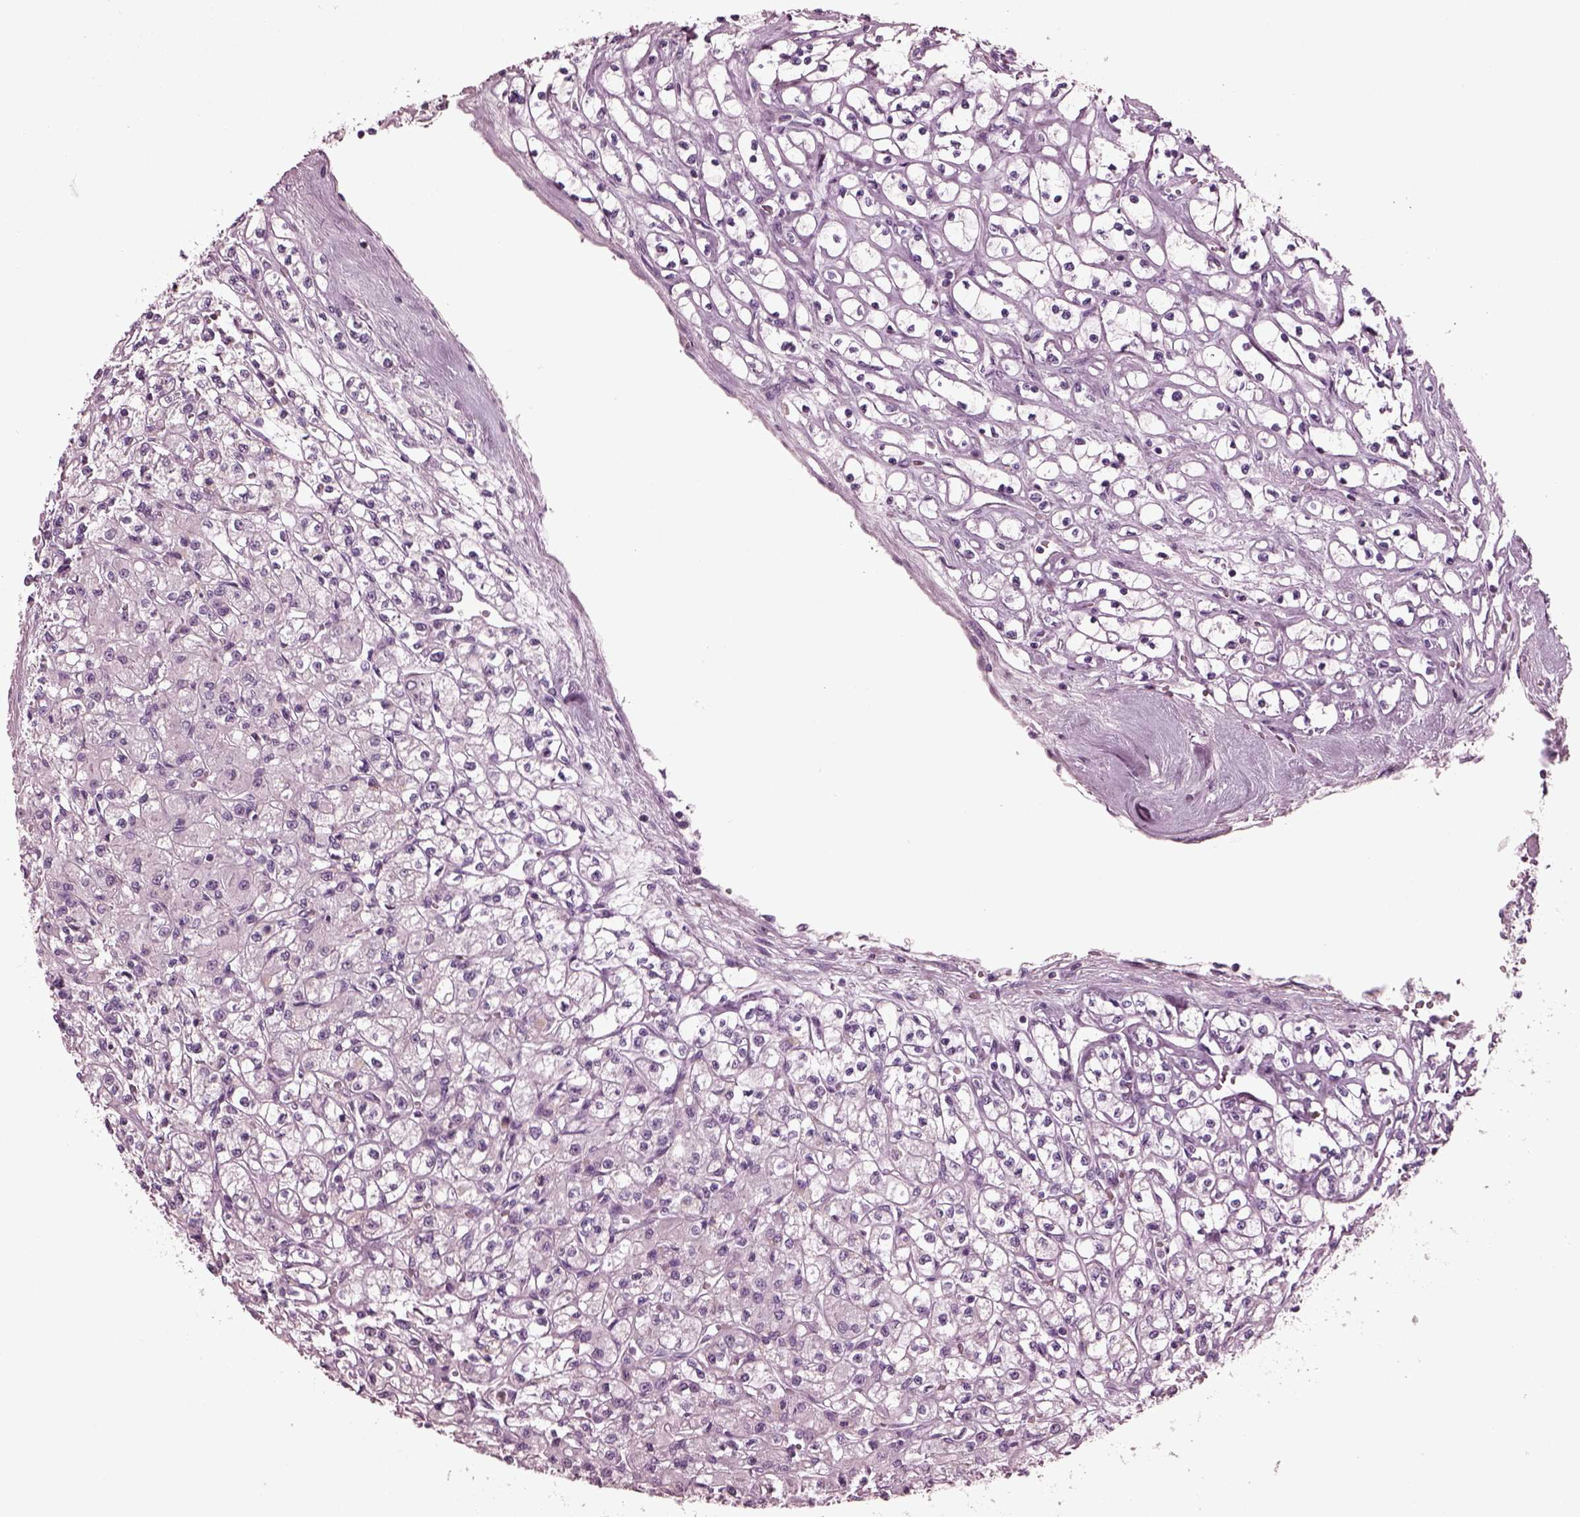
{"staining": {"intensity": "negative", "quantity": "none", "location": "none"}, "tissue": "renal cancer", "cell_type": "Tumor cells", "image_type": "cancer", "snomed": [{"axis": "morphology", "description": "Adenocarcinoma, NOS"}, {"axis": "topography", "description": "Kidney"}], "caption": "Immunohistochemistry (IHC) image of neoplastic tissue: adenocarcinoma (renal) stained with DAB (3,3'-diaminobenzidine) reveals no significant protein positivity in tumor cells.", "gene": "GDF11", "patient": {"sex": "female", "age": 70}}